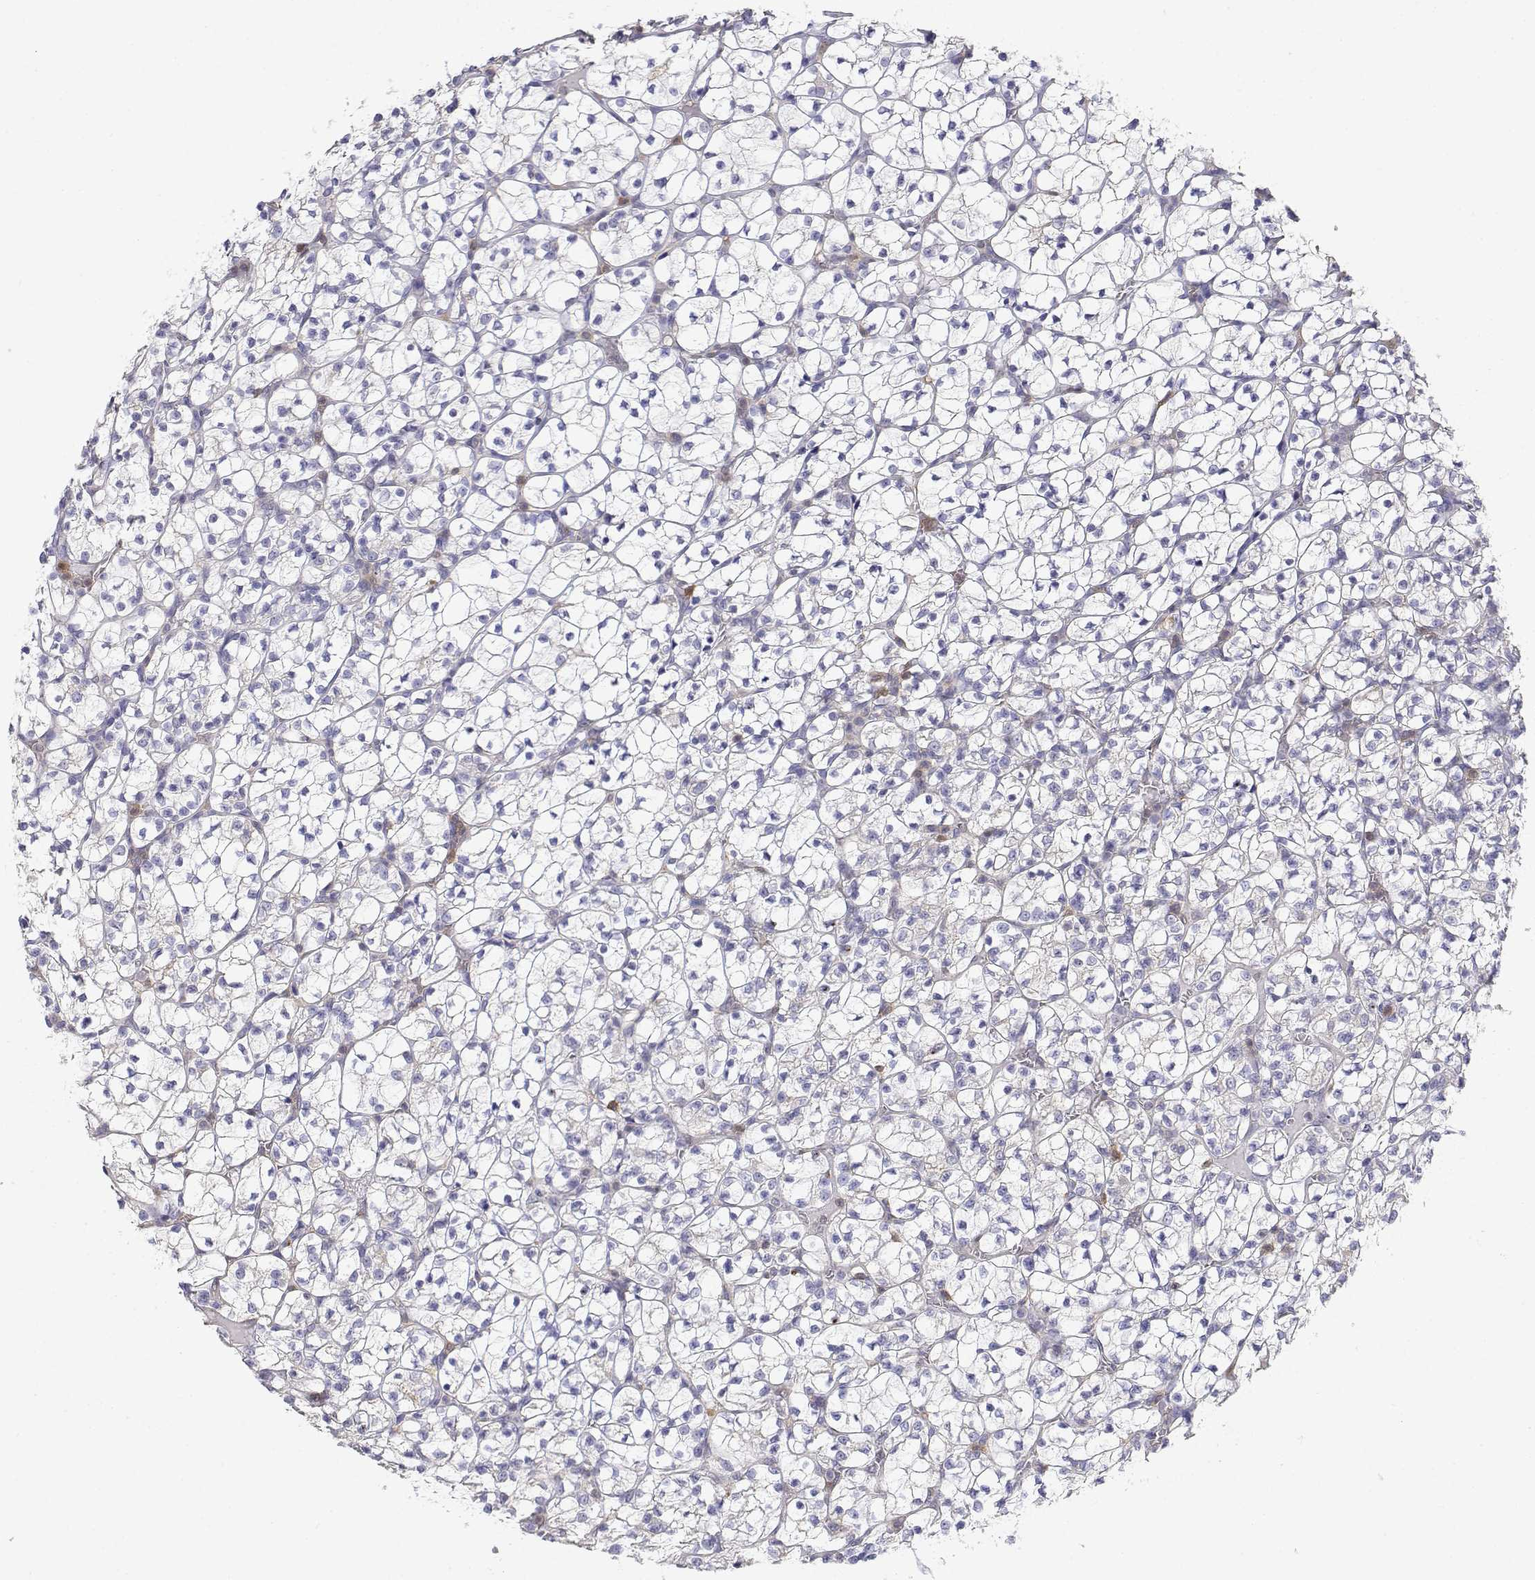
{"staining": {"intensity": "negative", "quantity": "none", "location": "none"}, "tissue": "renal cancer", "cell_type": "Tumor cells", "image_type": "cancer", "snomed": [{"axis": "morphology", "description": "Adenocarcinoma, NOS"}, {"axis": "topography", "description": "Kidney"}], "caption": "IHC of human renal cancer shows no positivity in tumor cells. Brightfield microscopy of immunohistochemistry stained with DAB (3,3'-diaminobenzidine) (brown) and hematoxylin (blue), captured at high magnification.", "gene": "ADA", "patient": {"sex": "female", "age": 89}}